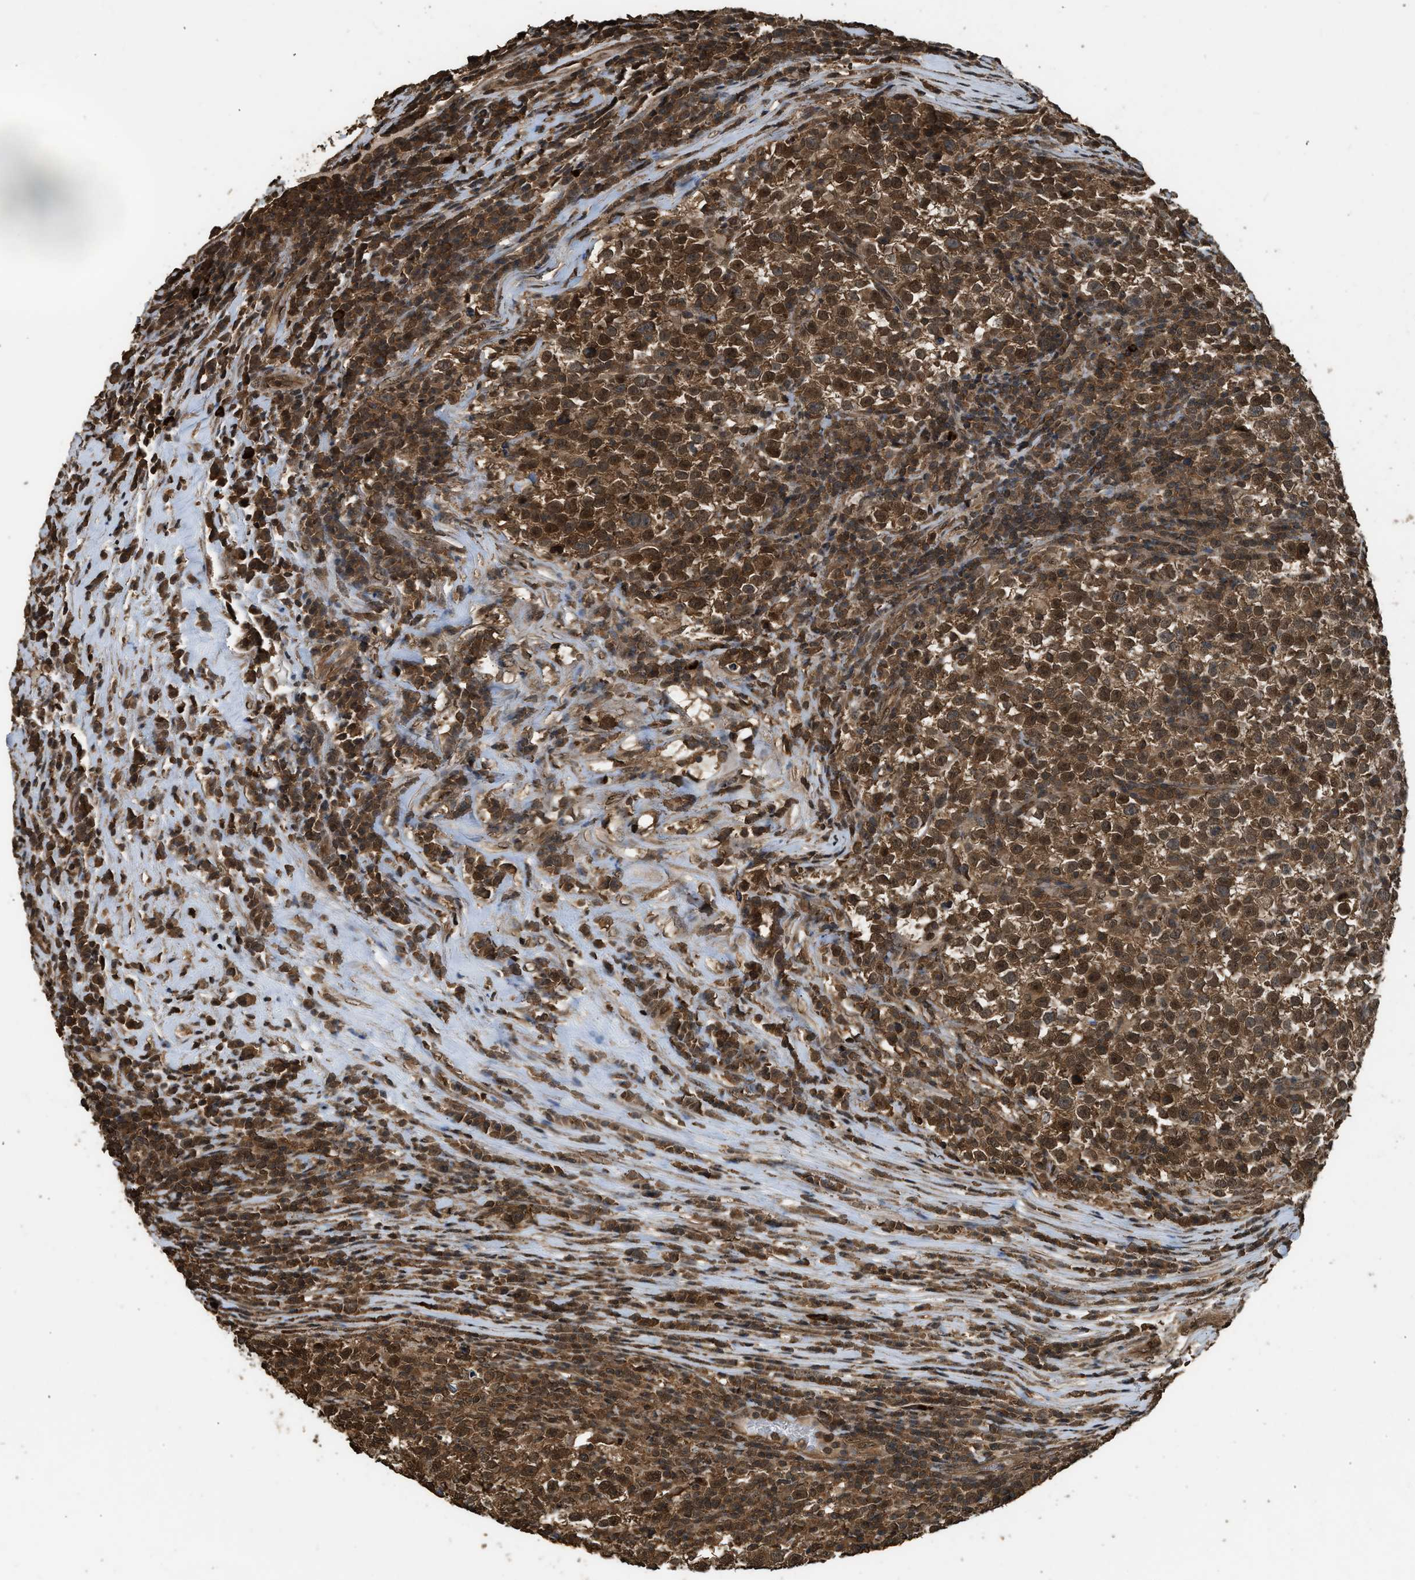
{"staining": {"intensity": "strong", "quantity": ">75%", "location": "cytoplasmic/membranous,nuclear"}, "tissue": "testis cancer", "cell_type": "Tumor cells", "image_type": "cancer", "snomed": [{"axis": "morphology", "description": "Seminoma, NOS"}, {"axis": "topography", "description": "Testis"}], "caption": "The histopathology image displays staining of seminoma (testis), revealing strong cytoplasmic/membranous and nuclear protein positivity (brown color) within tumor cells.", "gene": "MYBL2", "patient": {"sex": "male", "age": 43}}